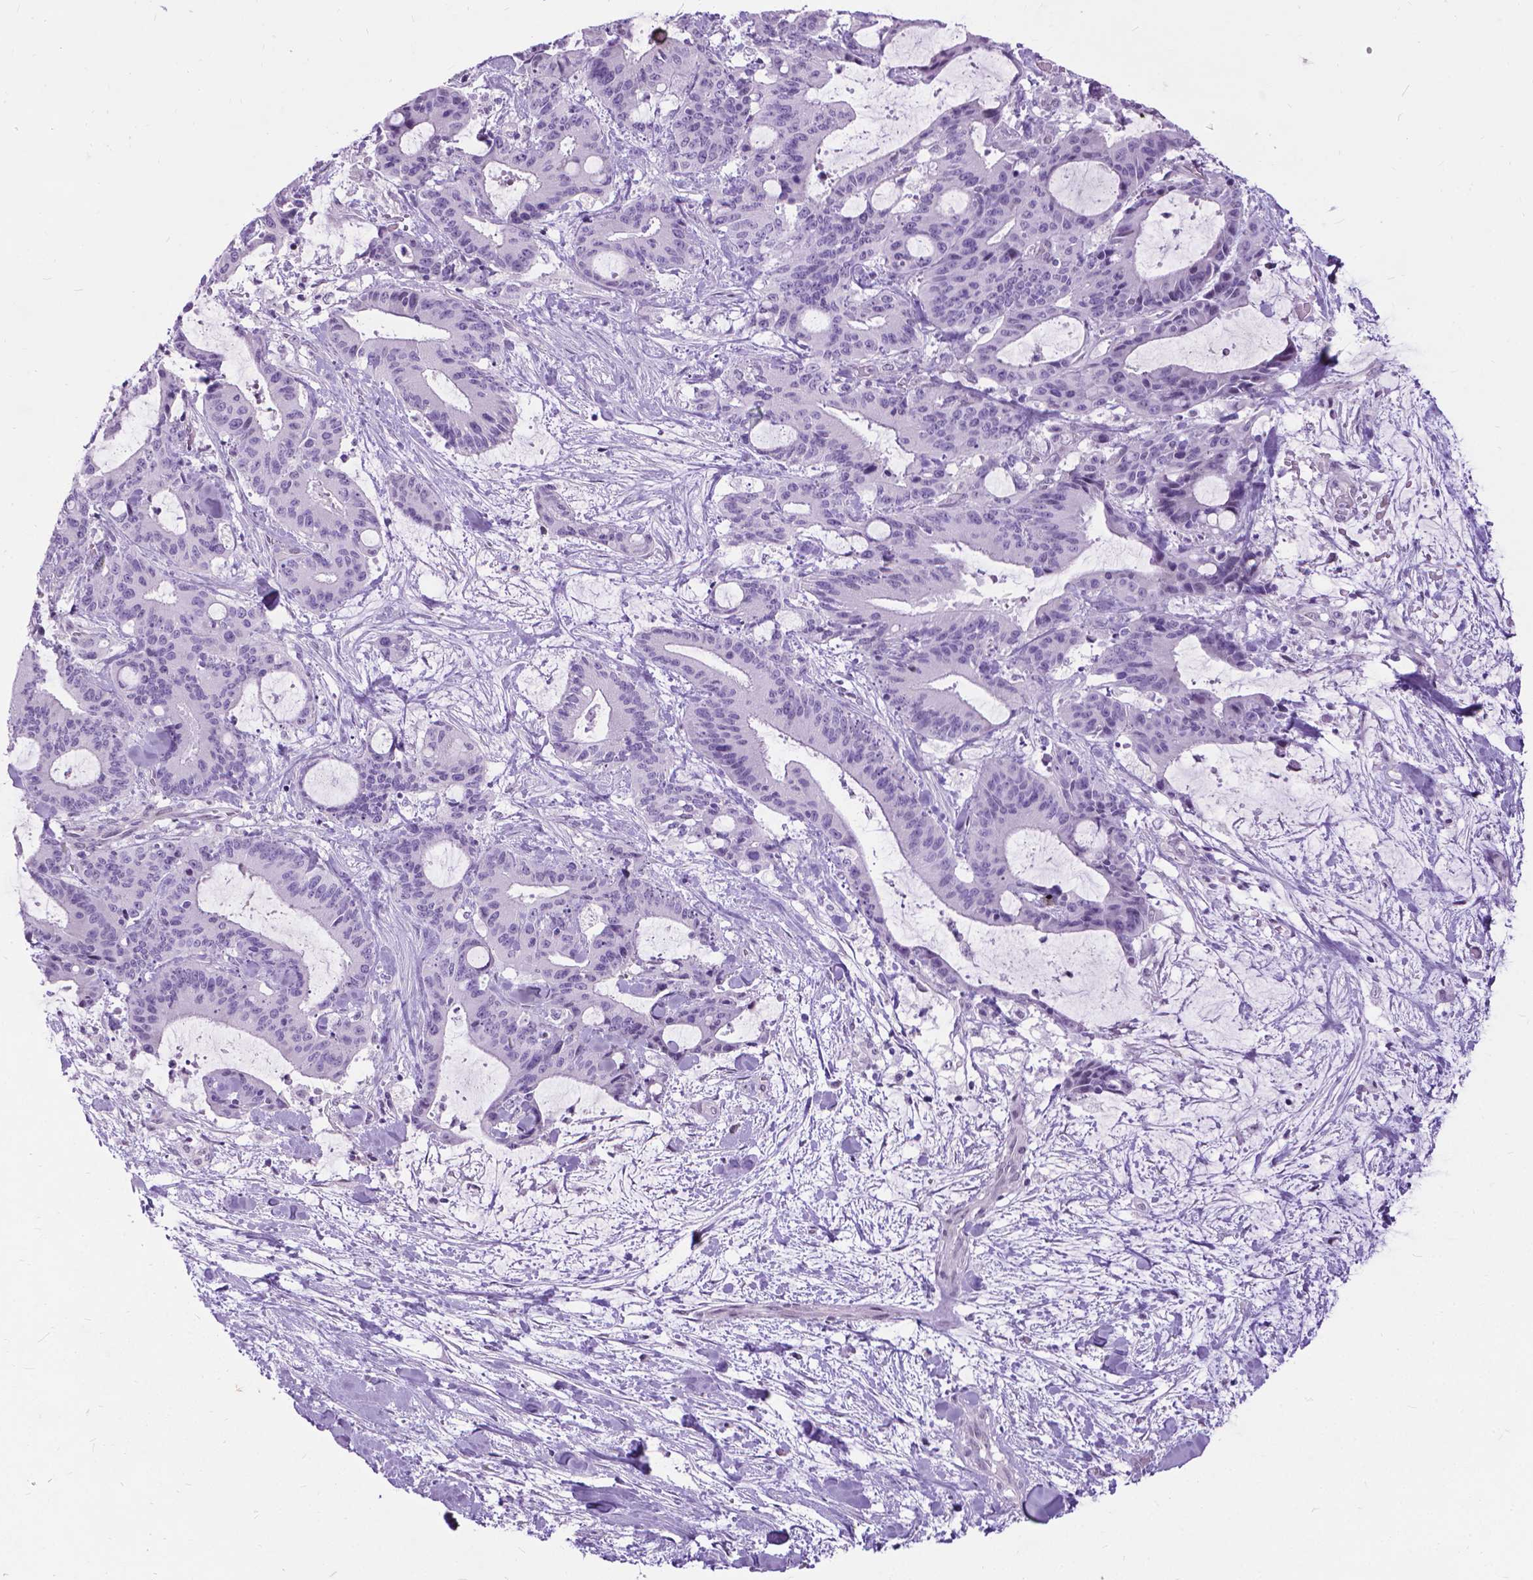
{"staining": {"intensity": "negative", "quantity": "none", "location": "none"}, "tissue": "liver cancer", "cell_type": "Tumor cells", "image_type": "cancer", "snomed": [{"axis": "morphology", "description": "Cholangiocarcinoma"}, {"axis": "topography", "description": "Liver"}], "caption": "This is an IHC image of liver cholangiocarcinoma. There is no positivity in tumor cells.", "gene": "PROB1", "patient": {"sex": "female", "age": 73}}